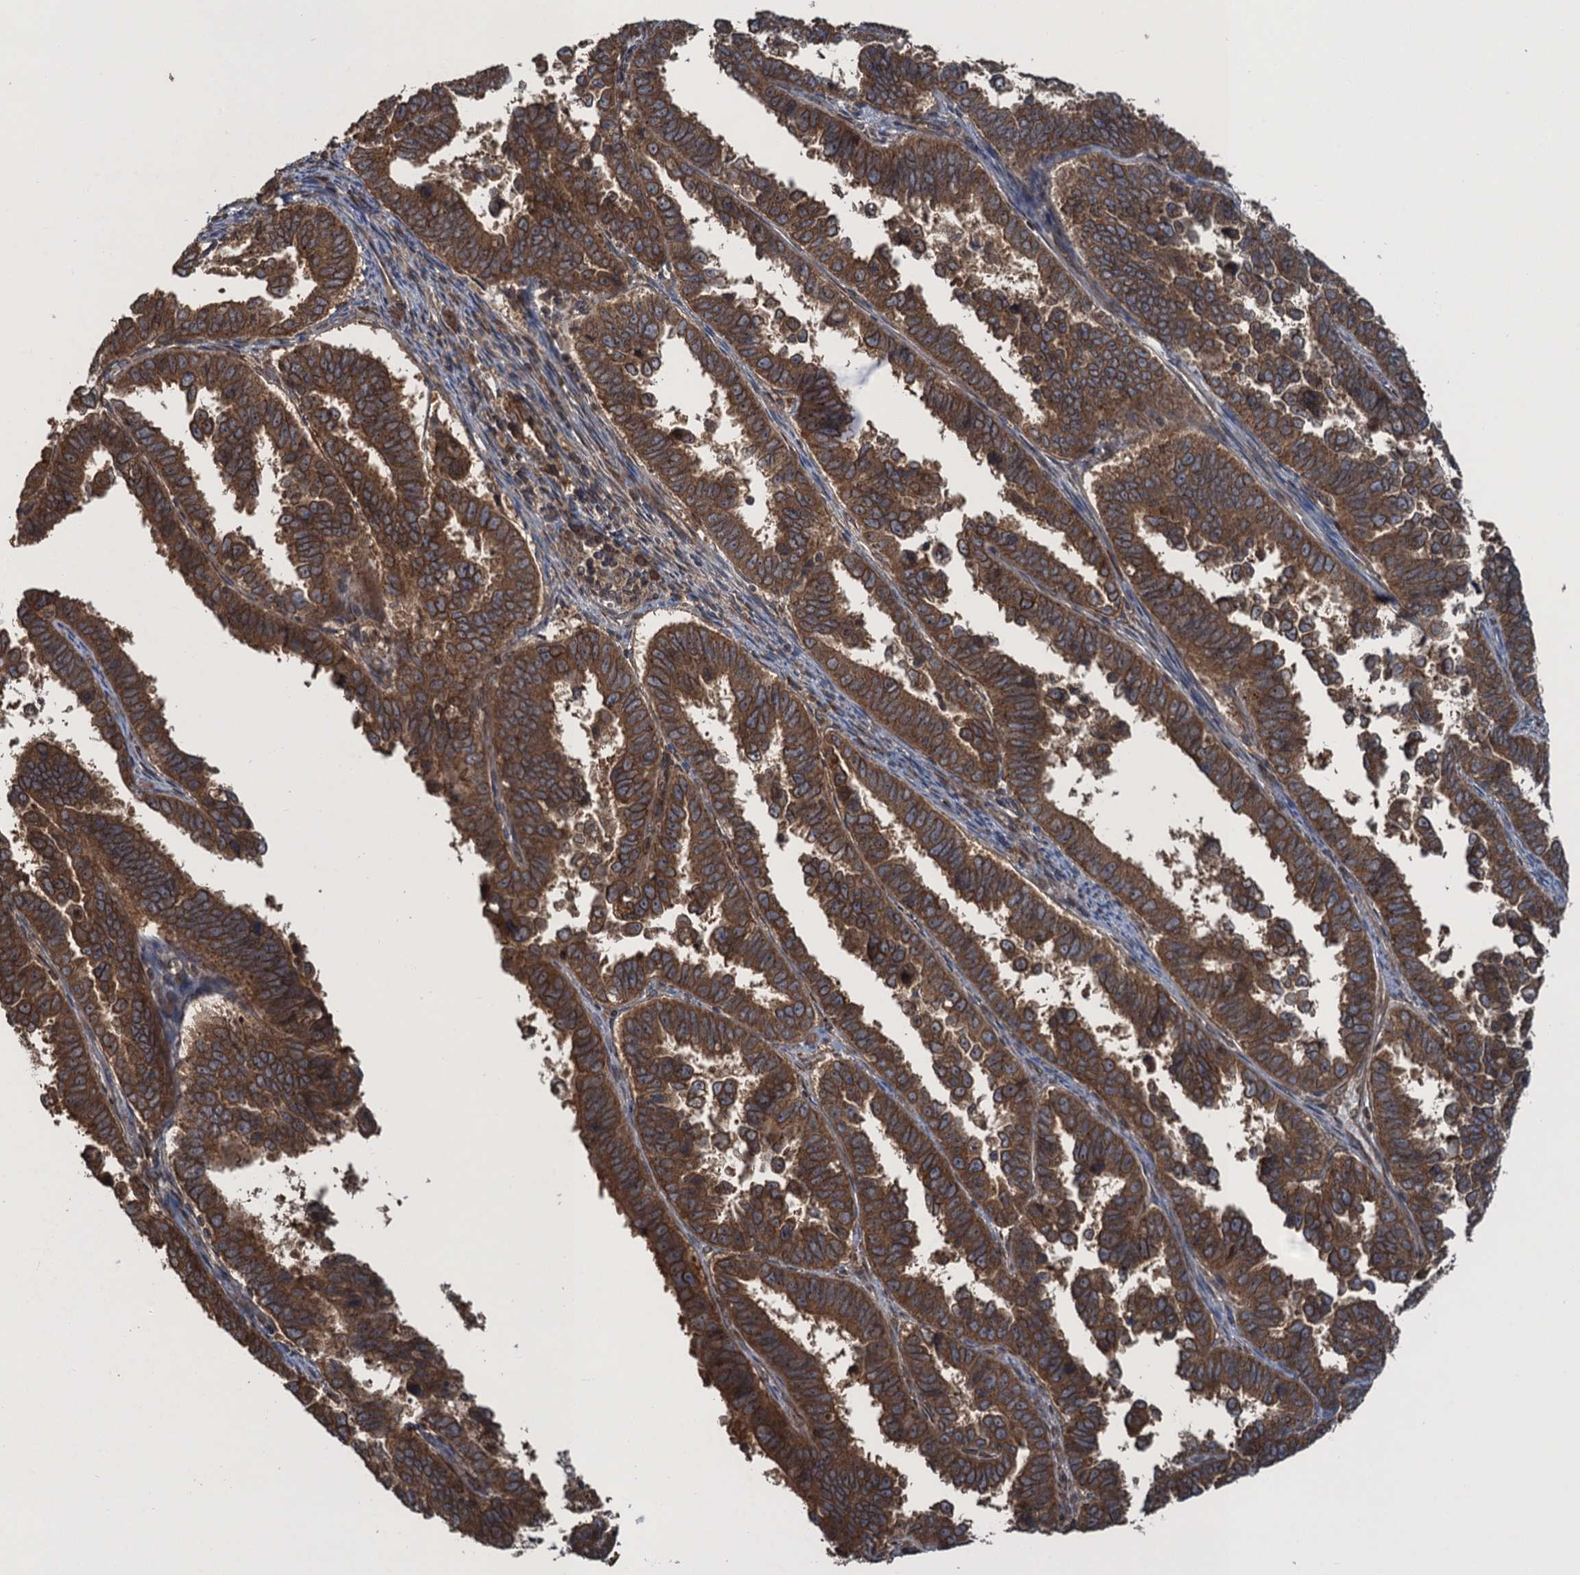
{"staining": {"intensity": "moderate", "quantity": ">75%", "location": "cytoplasmic/membranous"}, "tissue": "endometrial cancer", "cell_type": "Tumor cells", "image_type": "cancer", "snomed": [{"axis": "morphology", "description": "Adenocarcinoma, NOS"}, {"axis": "topography", "description": "Endometrium"}], "caption": "Adenocarcinoma (endometrial) stained with DAB immunohistochemistry displays medium levels of moderate cytoplasmic/membranous positivity in approximately >75% of tumor cells.", "gene": "GLE1", "patient": {"sex": "female", "age": 75}}